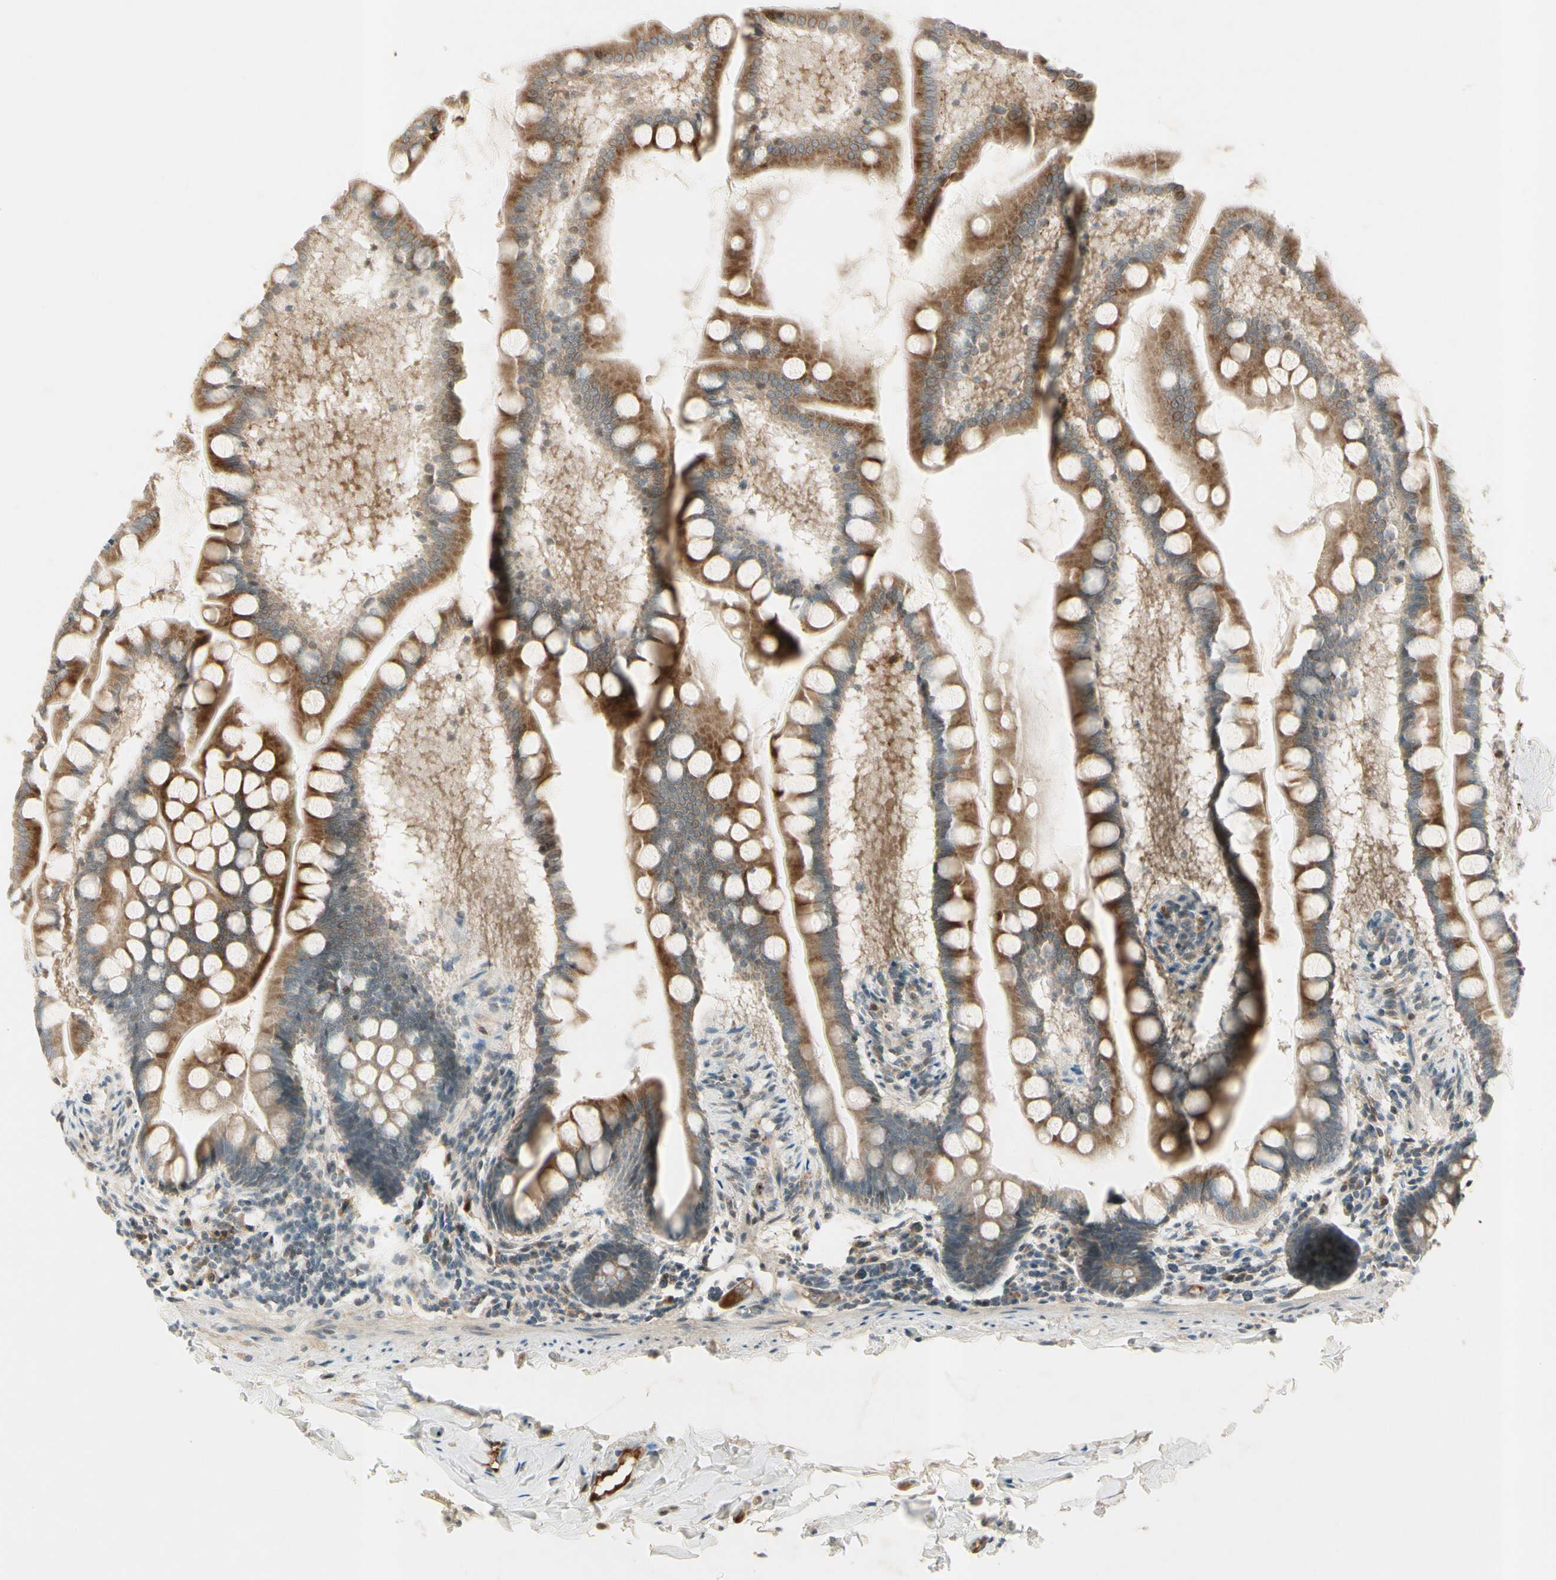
{"staining": {"intensity": "moderate", "quantity": ">75%", "location": "cytoplasmic/membranous"}, "tissue": "small intestine", "cell_type": "Glandular cells", "image_type": "normal", "snomed": [{"axis": "morphology", "description": "Normal tissue, NOS"}, {"axis": "topography", "description": "Small intestine"}], "caption": "IHC photomicrograph of benign human small intestine stained for a protein (brown), which reveals medium levels of moderate cytoplasmic/membranous staining in about >75% of glandular cells.", "gene": "ICAM5", "patient": {"sex": "male", "age": 41}}